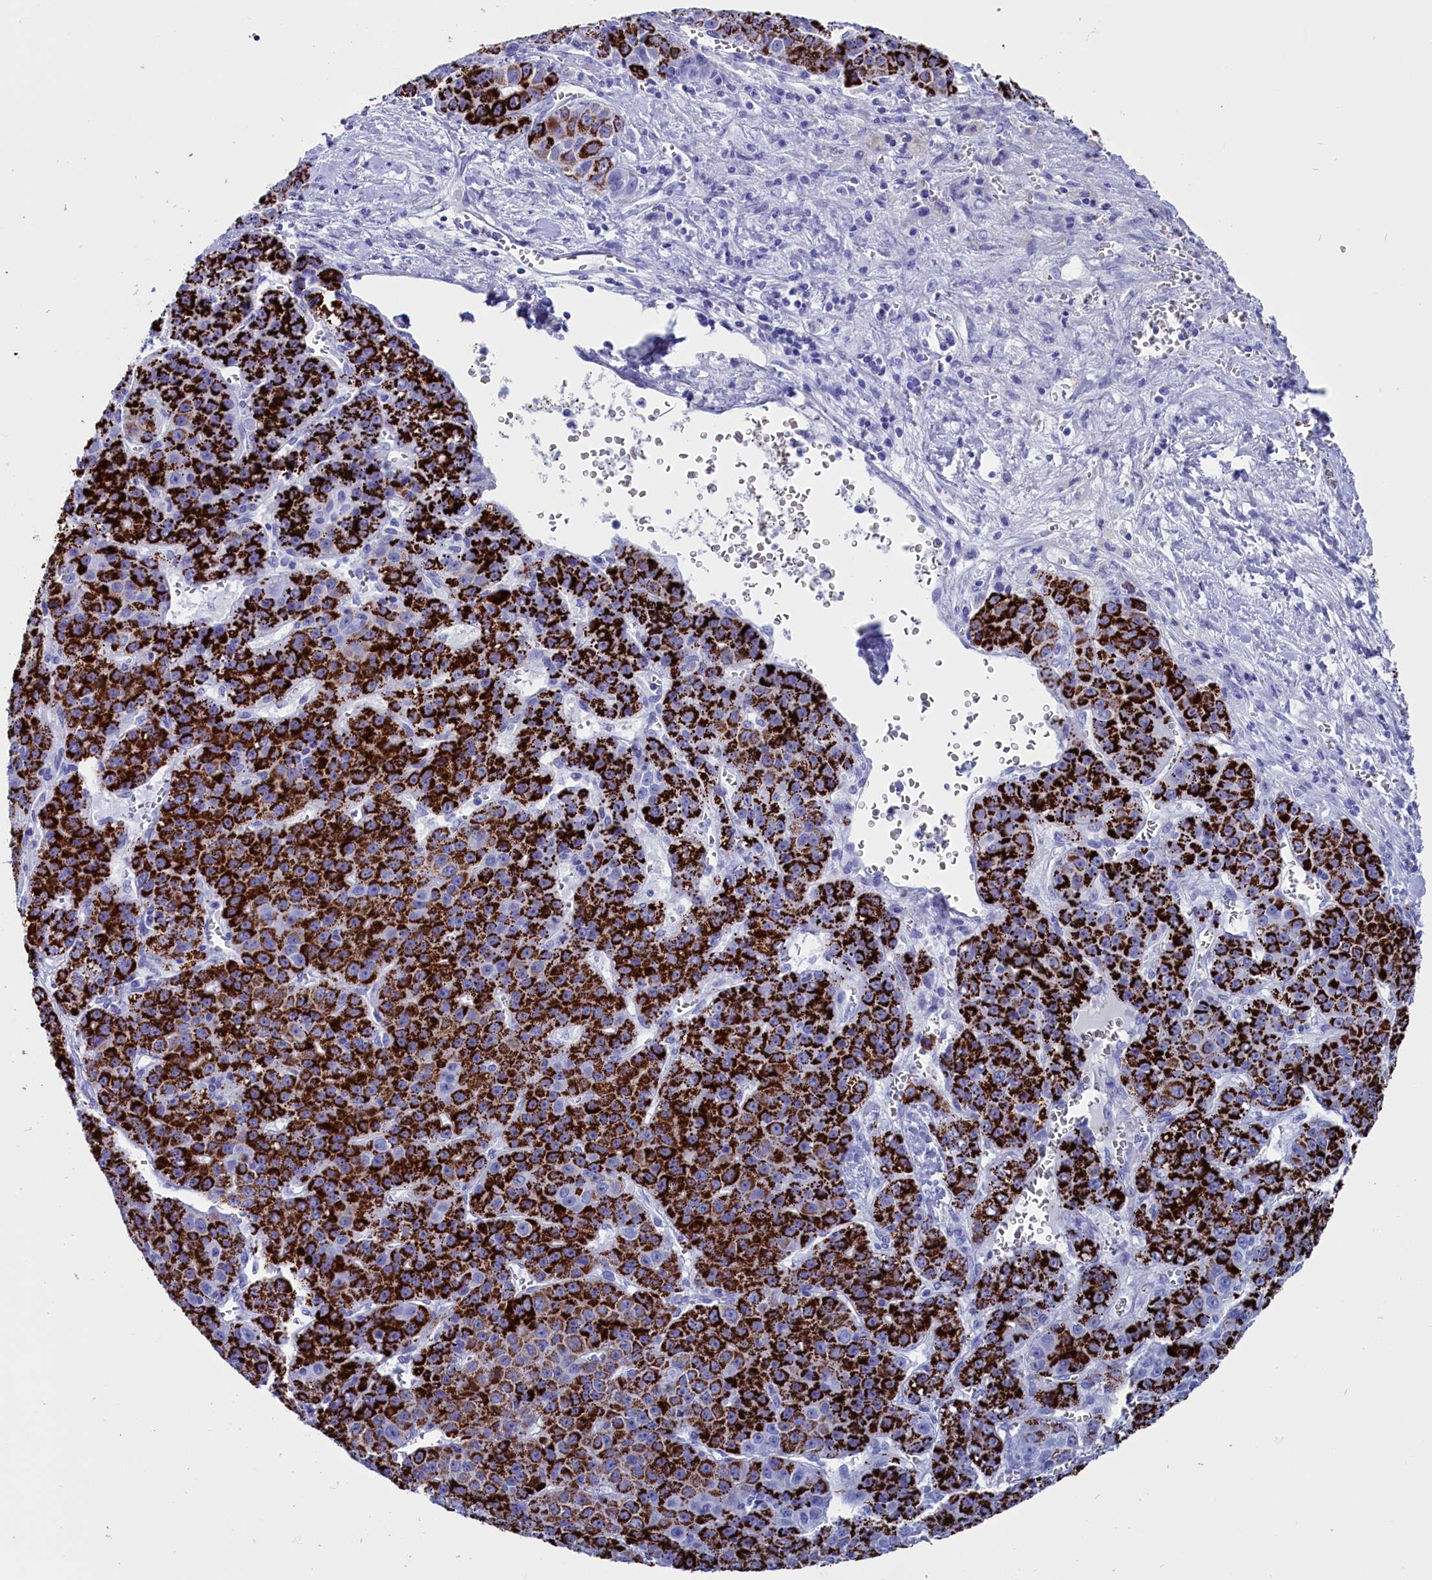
{"staining": {"intensity": "strong", "quantity": ">75%", "location": "cytoplasmic/membranous"}, "tissue": "liver cancer", "cell_type": "Tumor cells", "image_type": "cancer", "snomed": [{"axis": "morphology", "description": "Carcinoma, Hepatocellular, NOS"}, {"axis": "topography", "description": "Liver"}], "caption": "A brown stain shows strong cytoplasmic/membranous expression of a protein in hepatocellular carcinoma (liver) tumor cells. Nuclei are stained in blue.", "gene": "ANKRD29", "patient": {"sex": "female", "age": 53}}